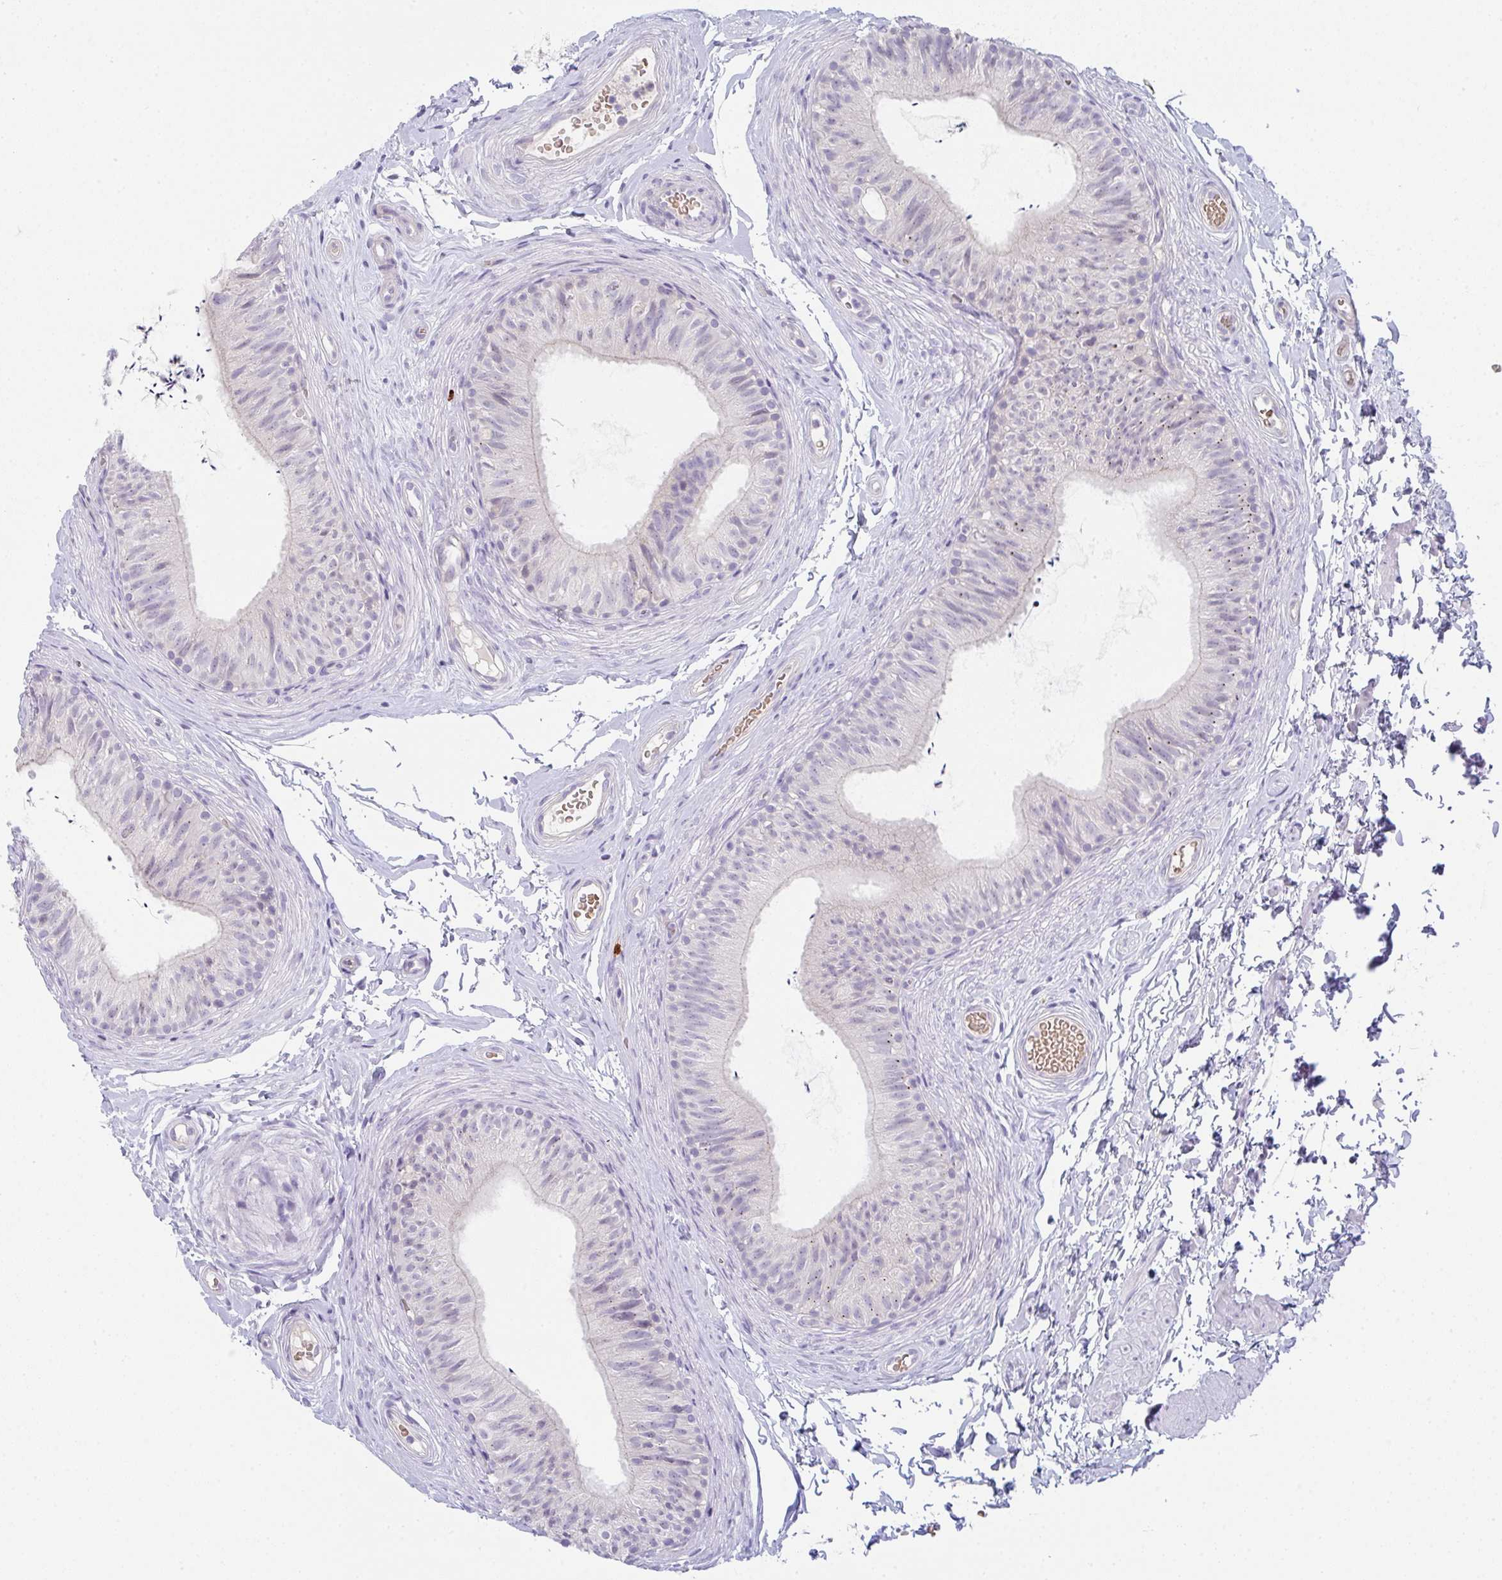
{"staining": {"intensity": "negative", "quantity": "none", "location": "none"}, "tissue": "epididymis", "cell_type": "Glandular cells", "image_type": "normal", "snomed": [{"axis": "morphology", "description": "Normal tissue, NOS"}, {"axis": "topography", "description": "Epididymis, spermatic cord, NOS"}, {"axis": "topography", "description": "Epididymis"}, {"axis": "topography", "description": "Peripheral nerve tissue"}], "caption": "A histopathology image of epididymis stained for a protein displays no brown staining in glandular cells.", "gene": "CACNA1S", "patient": {"sex": "male", "age": 29}}